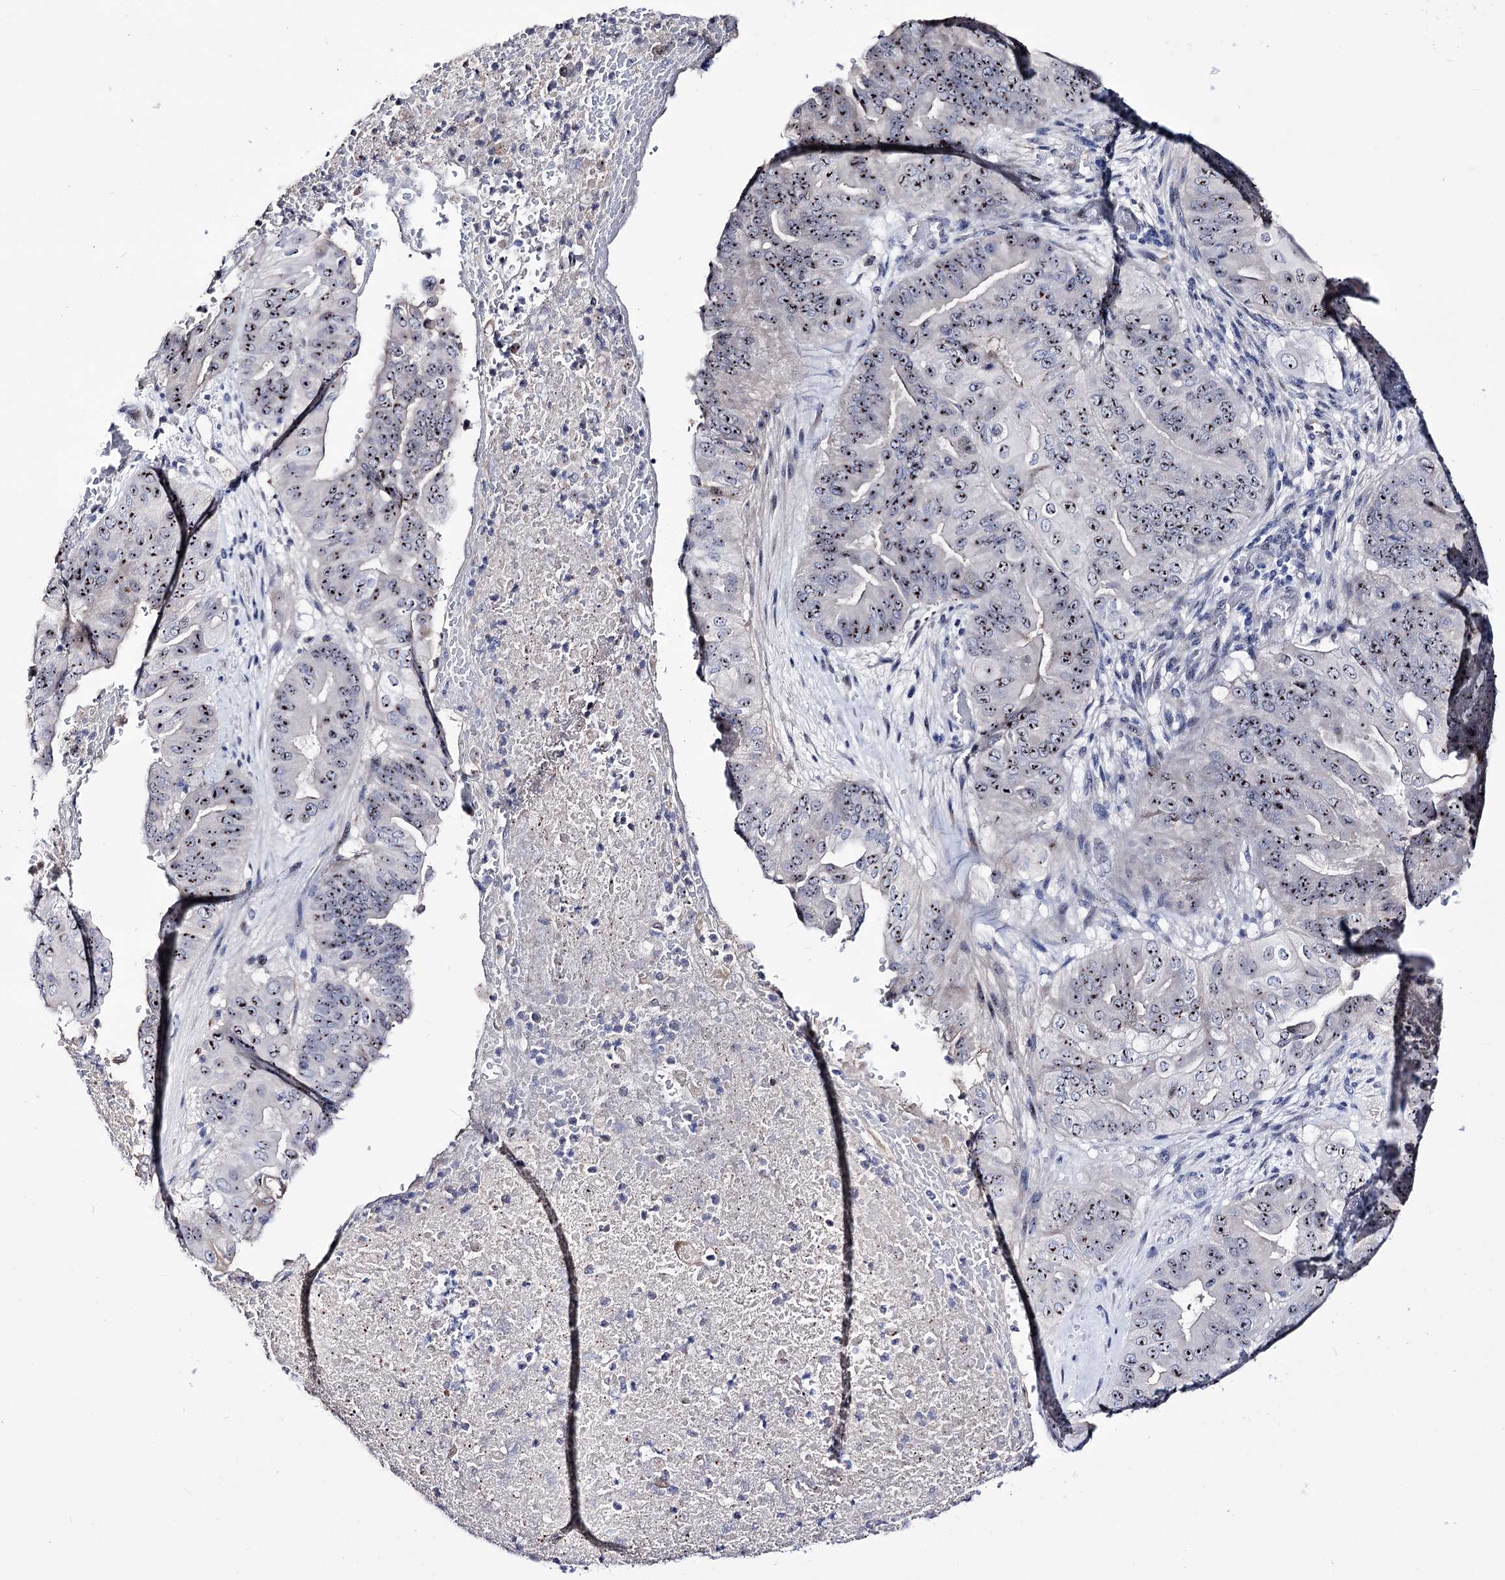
{"staining": {"intensity": "moderate", "quantity": ">75%", "location": "nuclear"}, "tissue": "pancreatic cancer", "cell_type": "Tumor cells", "image_type": "cancer", "snomed": [{"axis": "morphology", "description": "Adenocarcinoma, NOS"}, {"axis": "topography", "description": "Pancreas"}], "caption": "Immunohistochemistry (IHC) photomicrograph of neoplastic tissue: human adenocarcinoma (pancreatic) stained using immunohistochemistry (IHC) shows medium levels of moderate protein expression localized specifically in the nuclear of tumor cells, appearing as a nuclear brown color.", "gene": "PCGF5", "patient": {"sex": "female", "age": 77}}